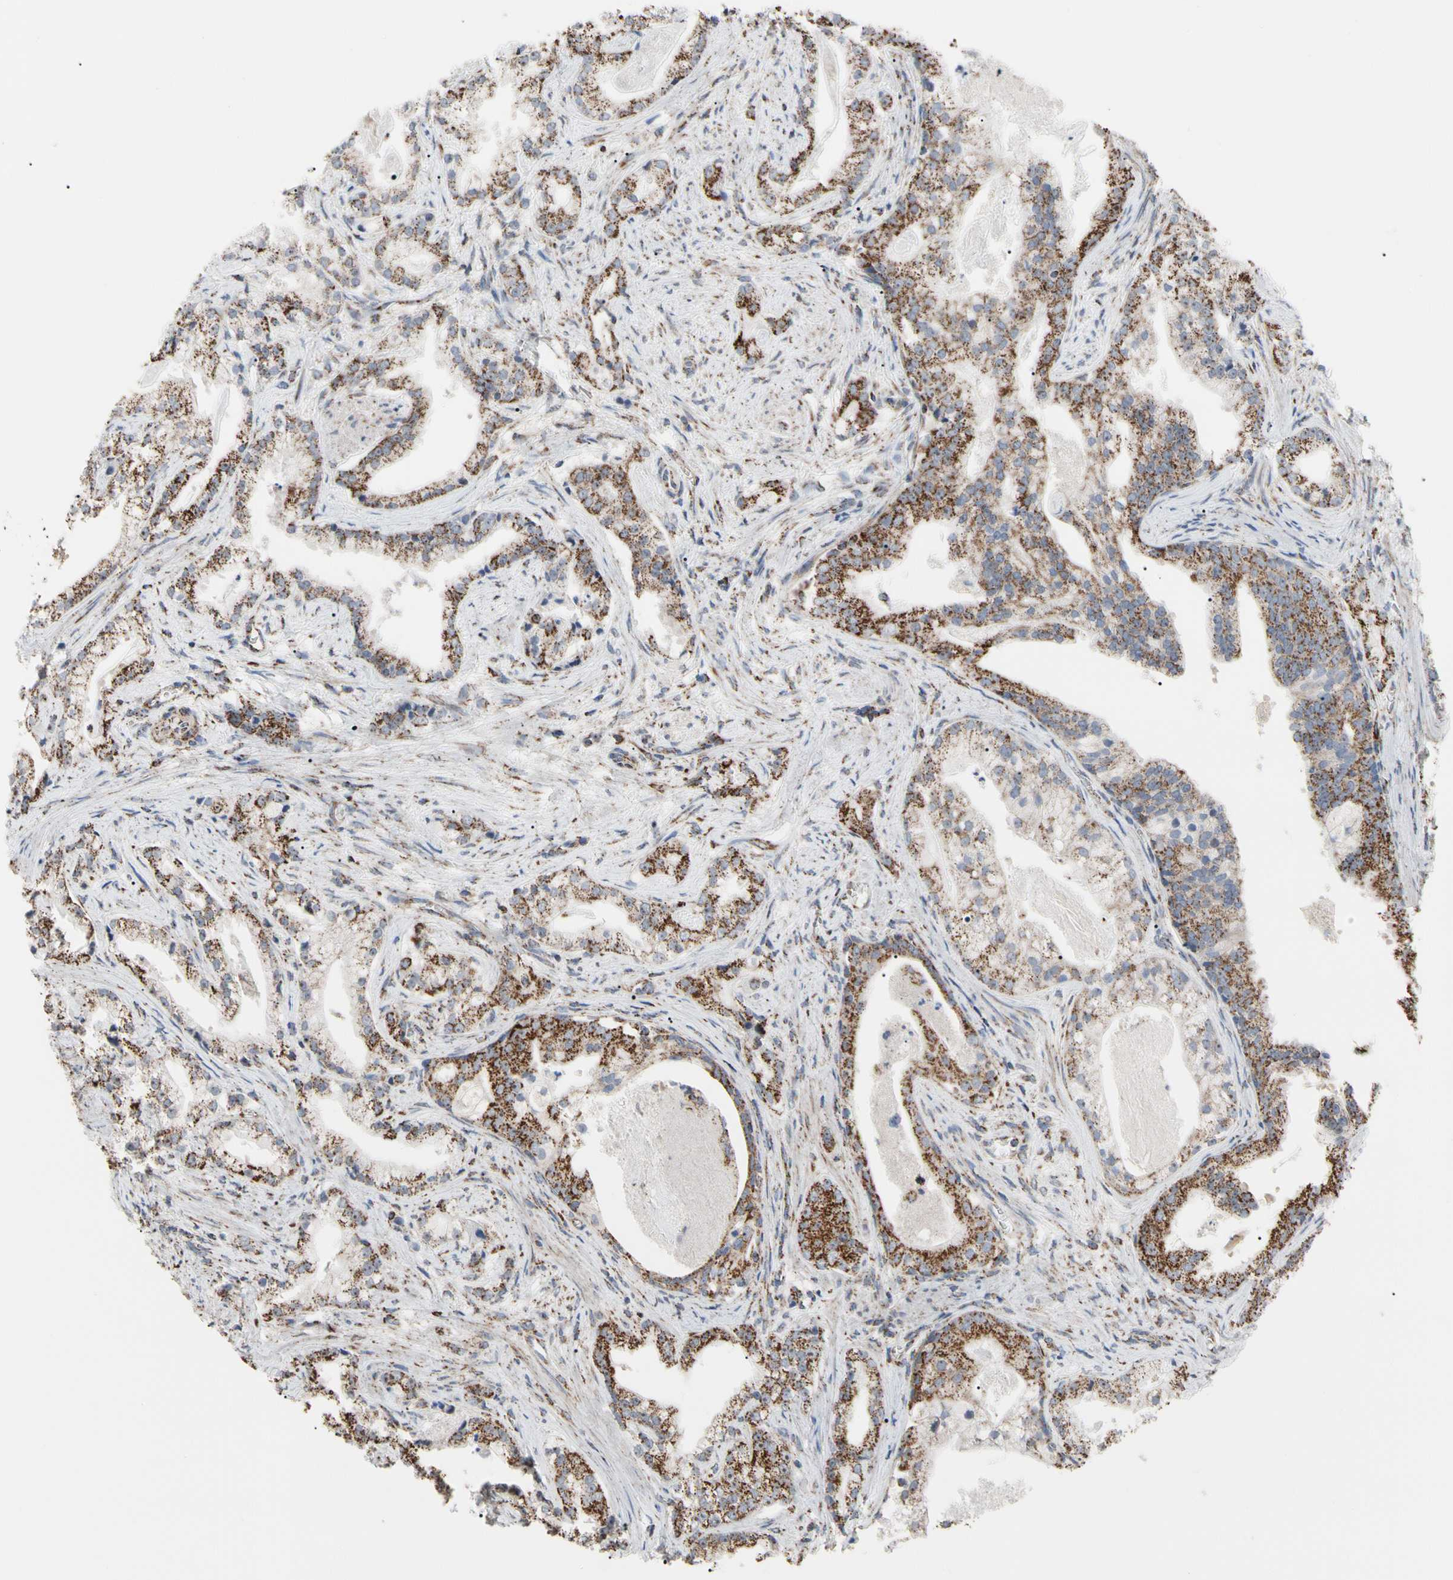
{"staining": {"intensity": "strong", "quantity": ">75%", "location": "cytoplasmic/membranous"}, "tissue": "prostate cancer", "cell_type": "Tumor cells", "image_type": "cancer", "snomed": [{"axis": "morphology", "description": "Adenocarcinoma, Low grade"}, {"axis": "topography", "description": "Prostate"}], "caption": "IHC histopathology image of adenocarcinoma (low-grade) (prostate) stained for a protein (brown), which shows high levels of strong cytoplasmic/membranous positivity in approximately >75% of tumor cells.", "gene": "FAM110B", "patient": {"sex": "male", "age": 59}}